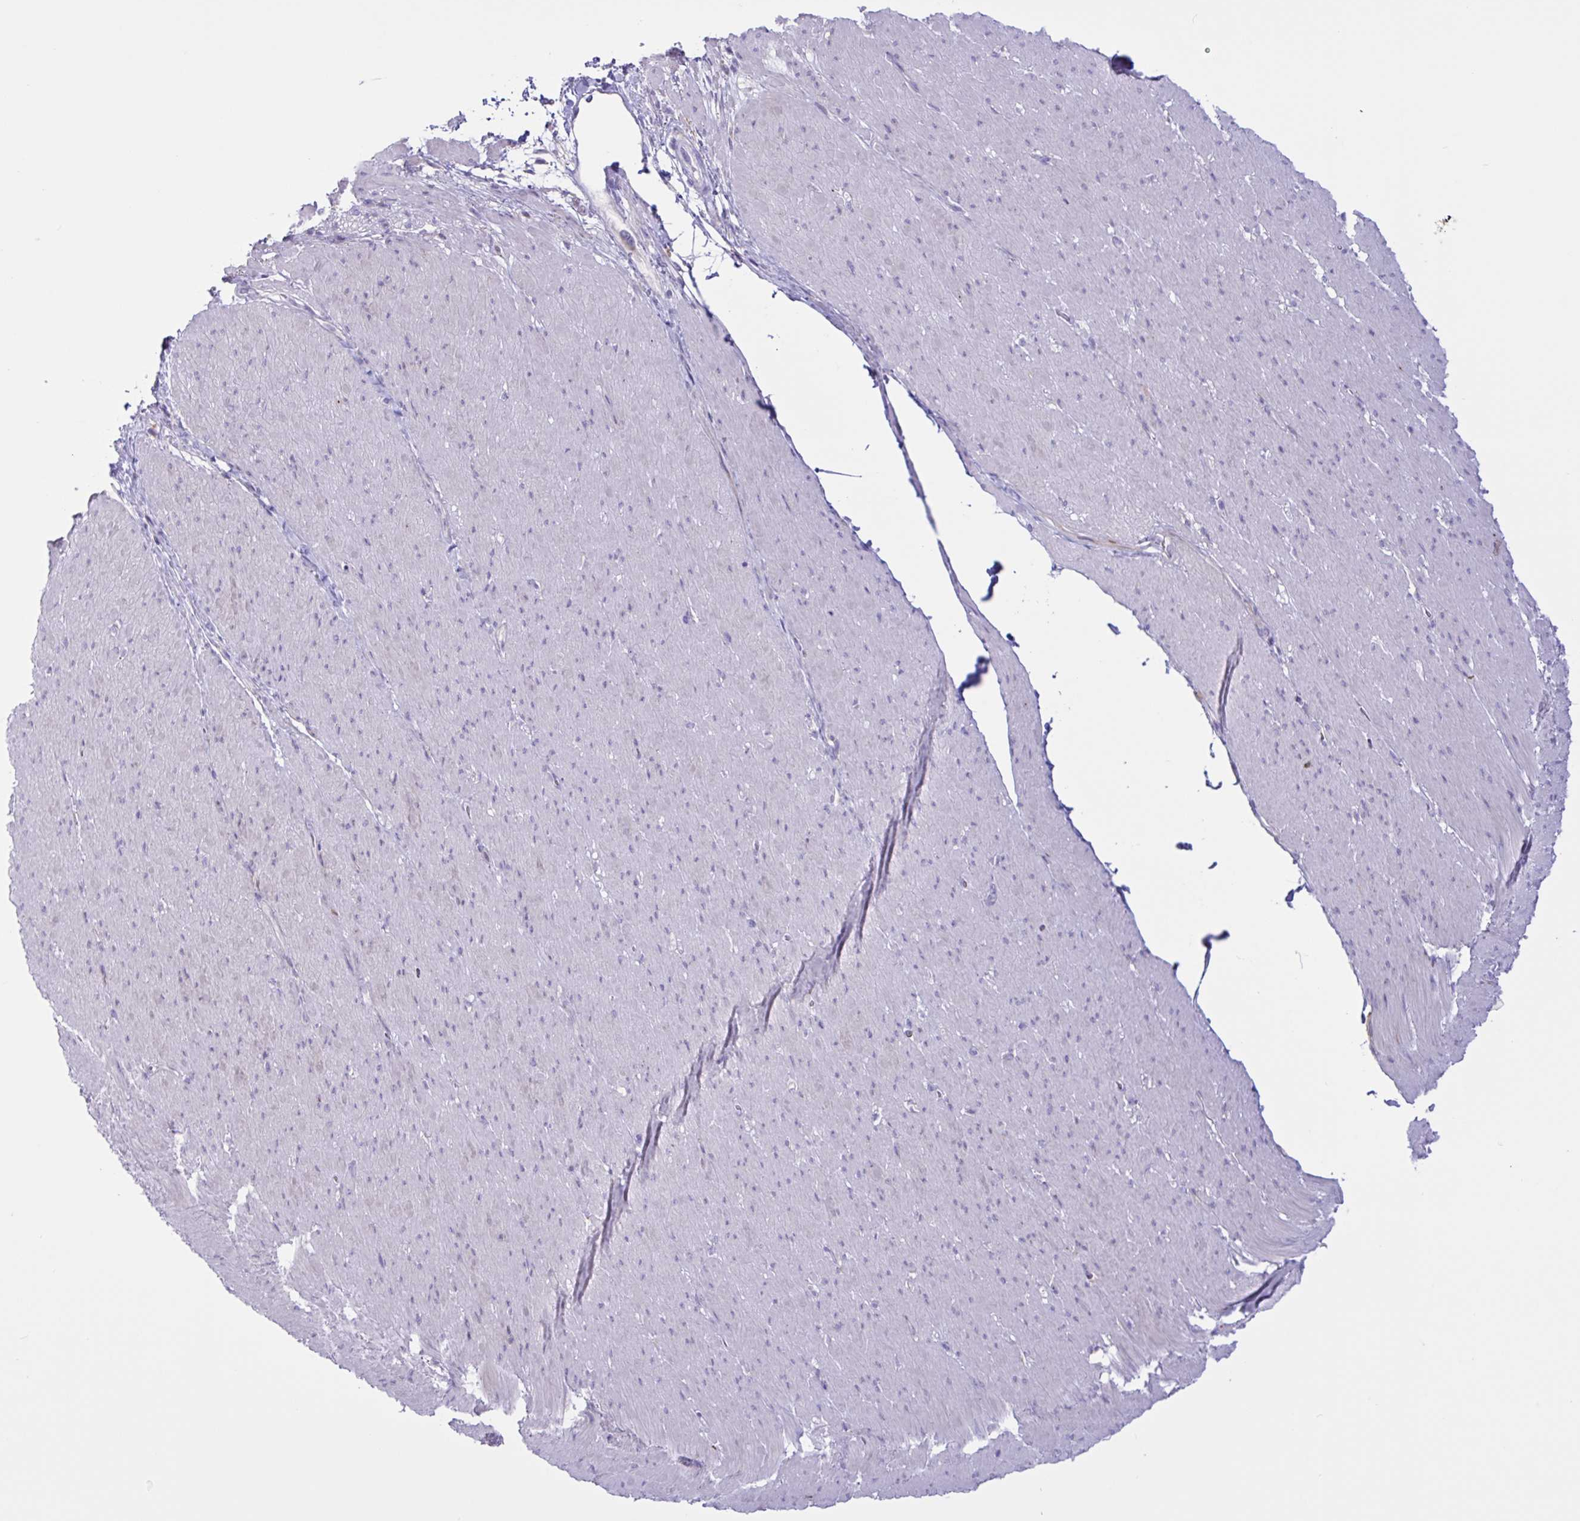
{"staining": {"intensity": "negative", "quantity": "none", "location": "none"}, "tissue": "smooth muscle", "cell_type": "Smooth muscle cells", "image_type": "normal", "snomed": [{"axis": "morphology", "description": "Normal tissue, NOS"}, {"axis": "topography", "description": "Smooth muscle"}, {"axis": "topography", "description": "Rectum"}], "caption": "IHC histopathology image of normal human smooth muscle stained for a protein (brown), which reveals no positivity in smooth muscle cells. (DAB (3,3'-diaminobenzidine) immunohistochemistry (IHC) visualized using brightfield microscopy, high magnification).", "gene": "DSC3", "patient": {"sex": "male", "age": 53}}